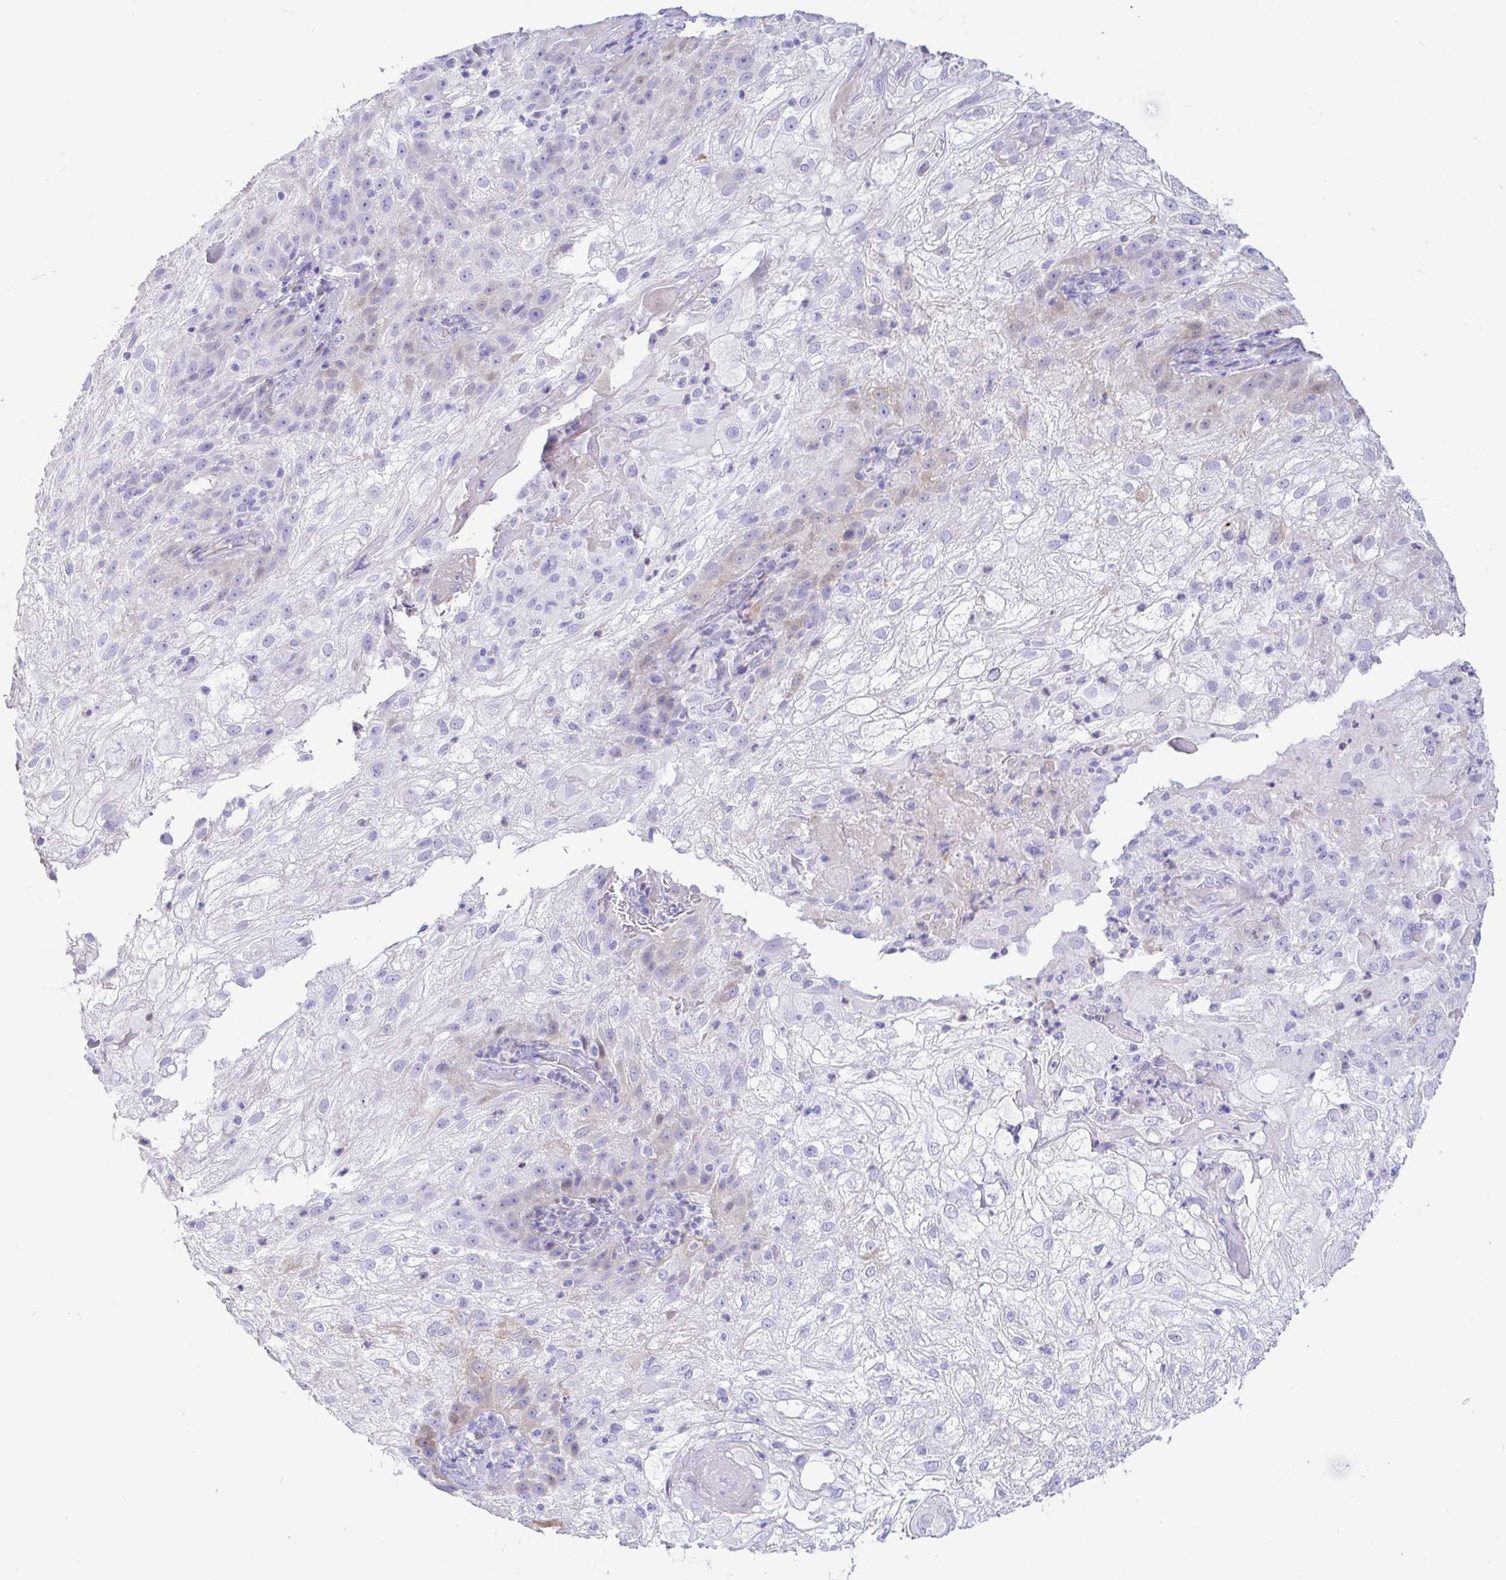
{"staining": {"intensity": "weak", "quantity": "<25%", "location": "cytoplasmic/membranous"}, "tissue": "skin cancer", "cell_type": "Tumor cells", "image_type": "cancer", "snomed": [{"axis": "morphology", "description": "Normal tissue, NOS"}, {"axis": "morphology", "description": "Squamous cell carcinoma, NOS"}, {"axis": "topography", "description": "Skin"}], "caption": "Immunohistochemistry of human skin cancer displays no staining in tumor cells.", "gene": "CCDC62", "patient": {"sex": "female", "age": 83}}